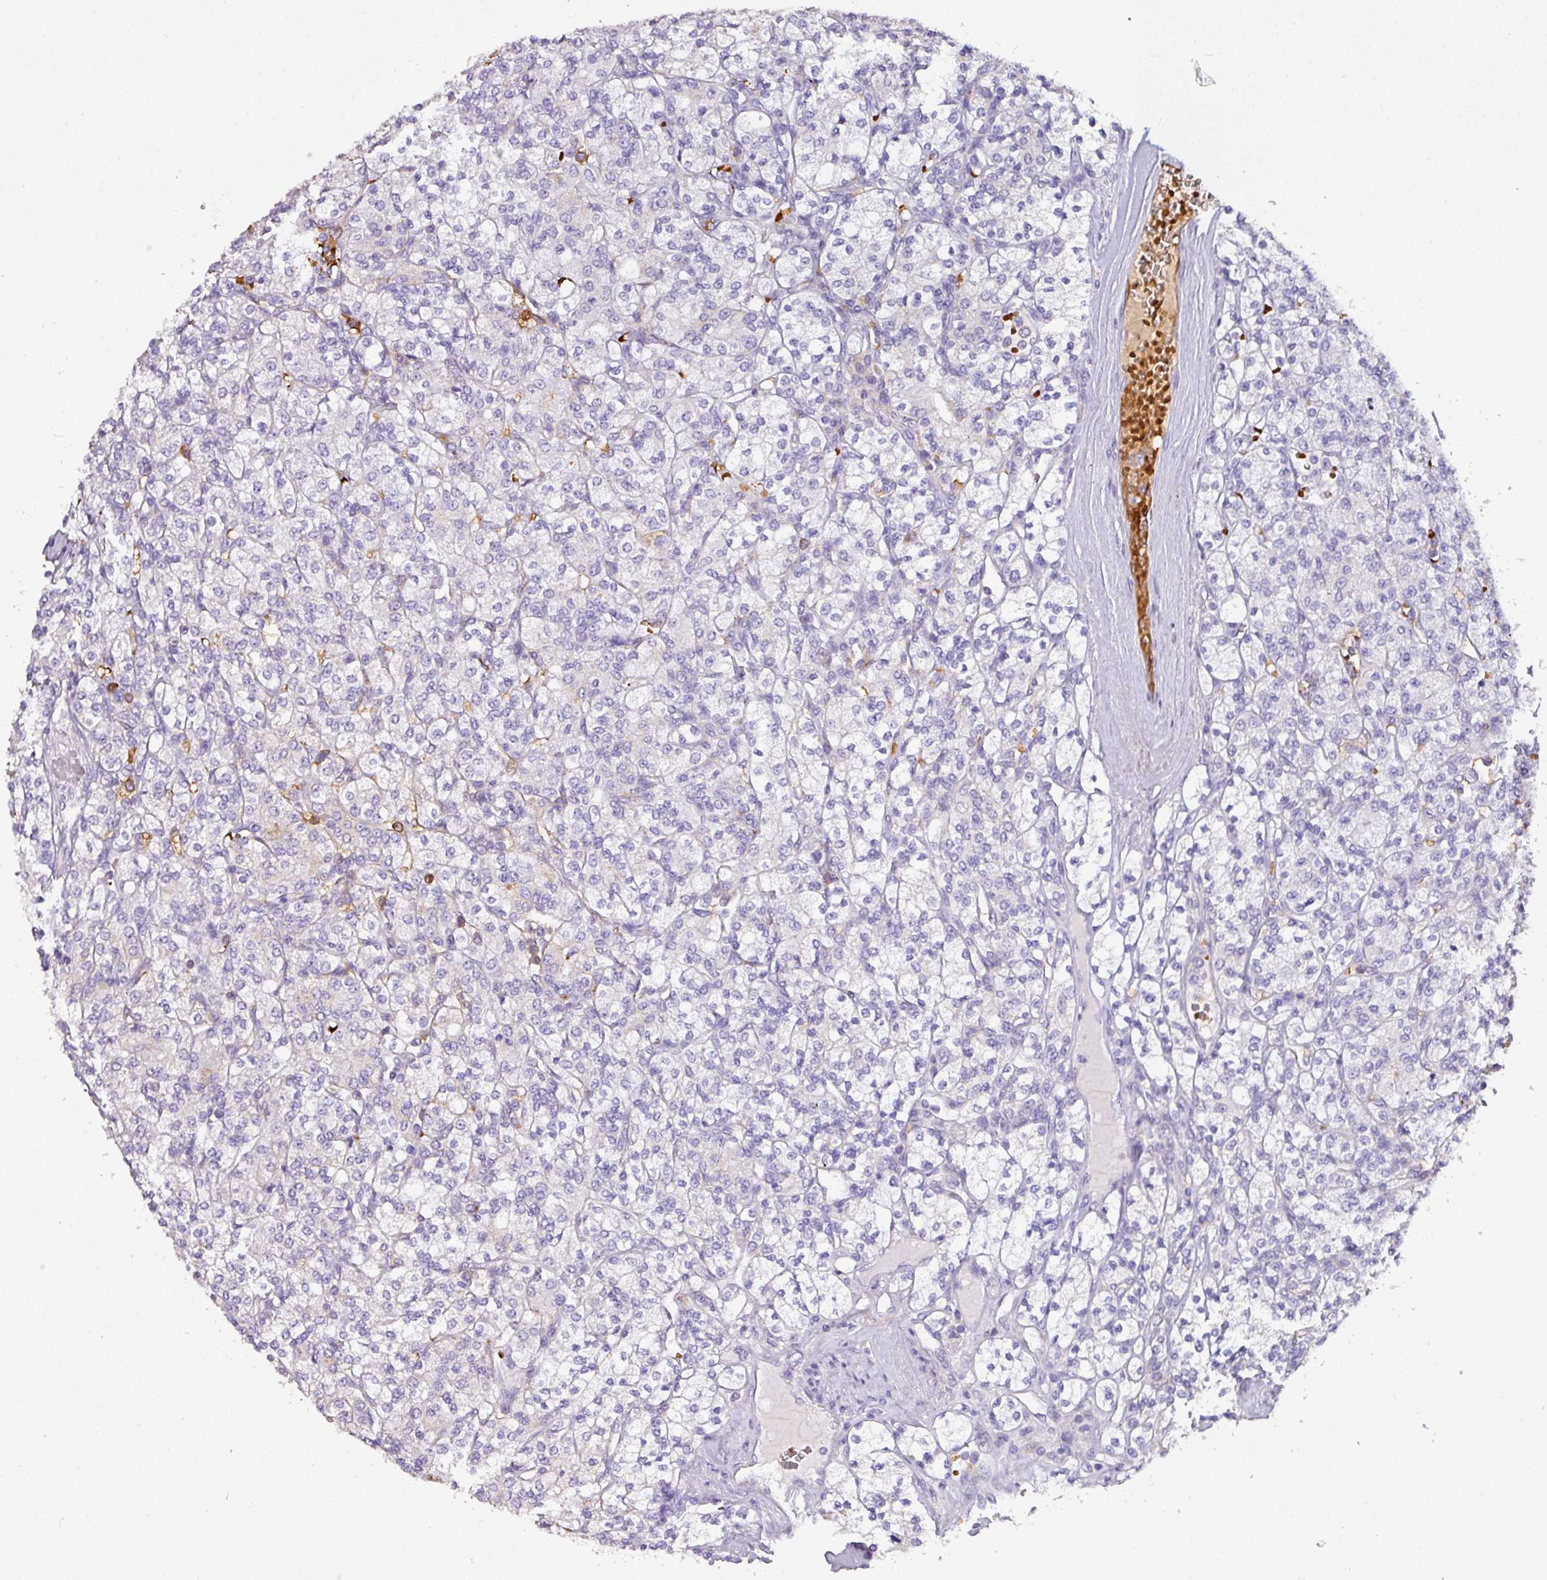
{"staining": {"intensity": "negative", "quantity": "none", "location": "none"}, "tissue": "renal cancer", "cell_type": "Tumor cells", "image_type": "cancer", "snomed": [{"axis": "morphology", "description": "Adenocarcinoma, NOS"}, {"axis": "topography", "description": "Kidney"}], "caption": "Immunohistochemistry (IHC) image of neoplastic tissue: human renal cancer stained with DAB demonstrates no significant protein expression in tumor cells.", "gene": "NAPSA", "patient": {"sex": "male", "age": 77}}